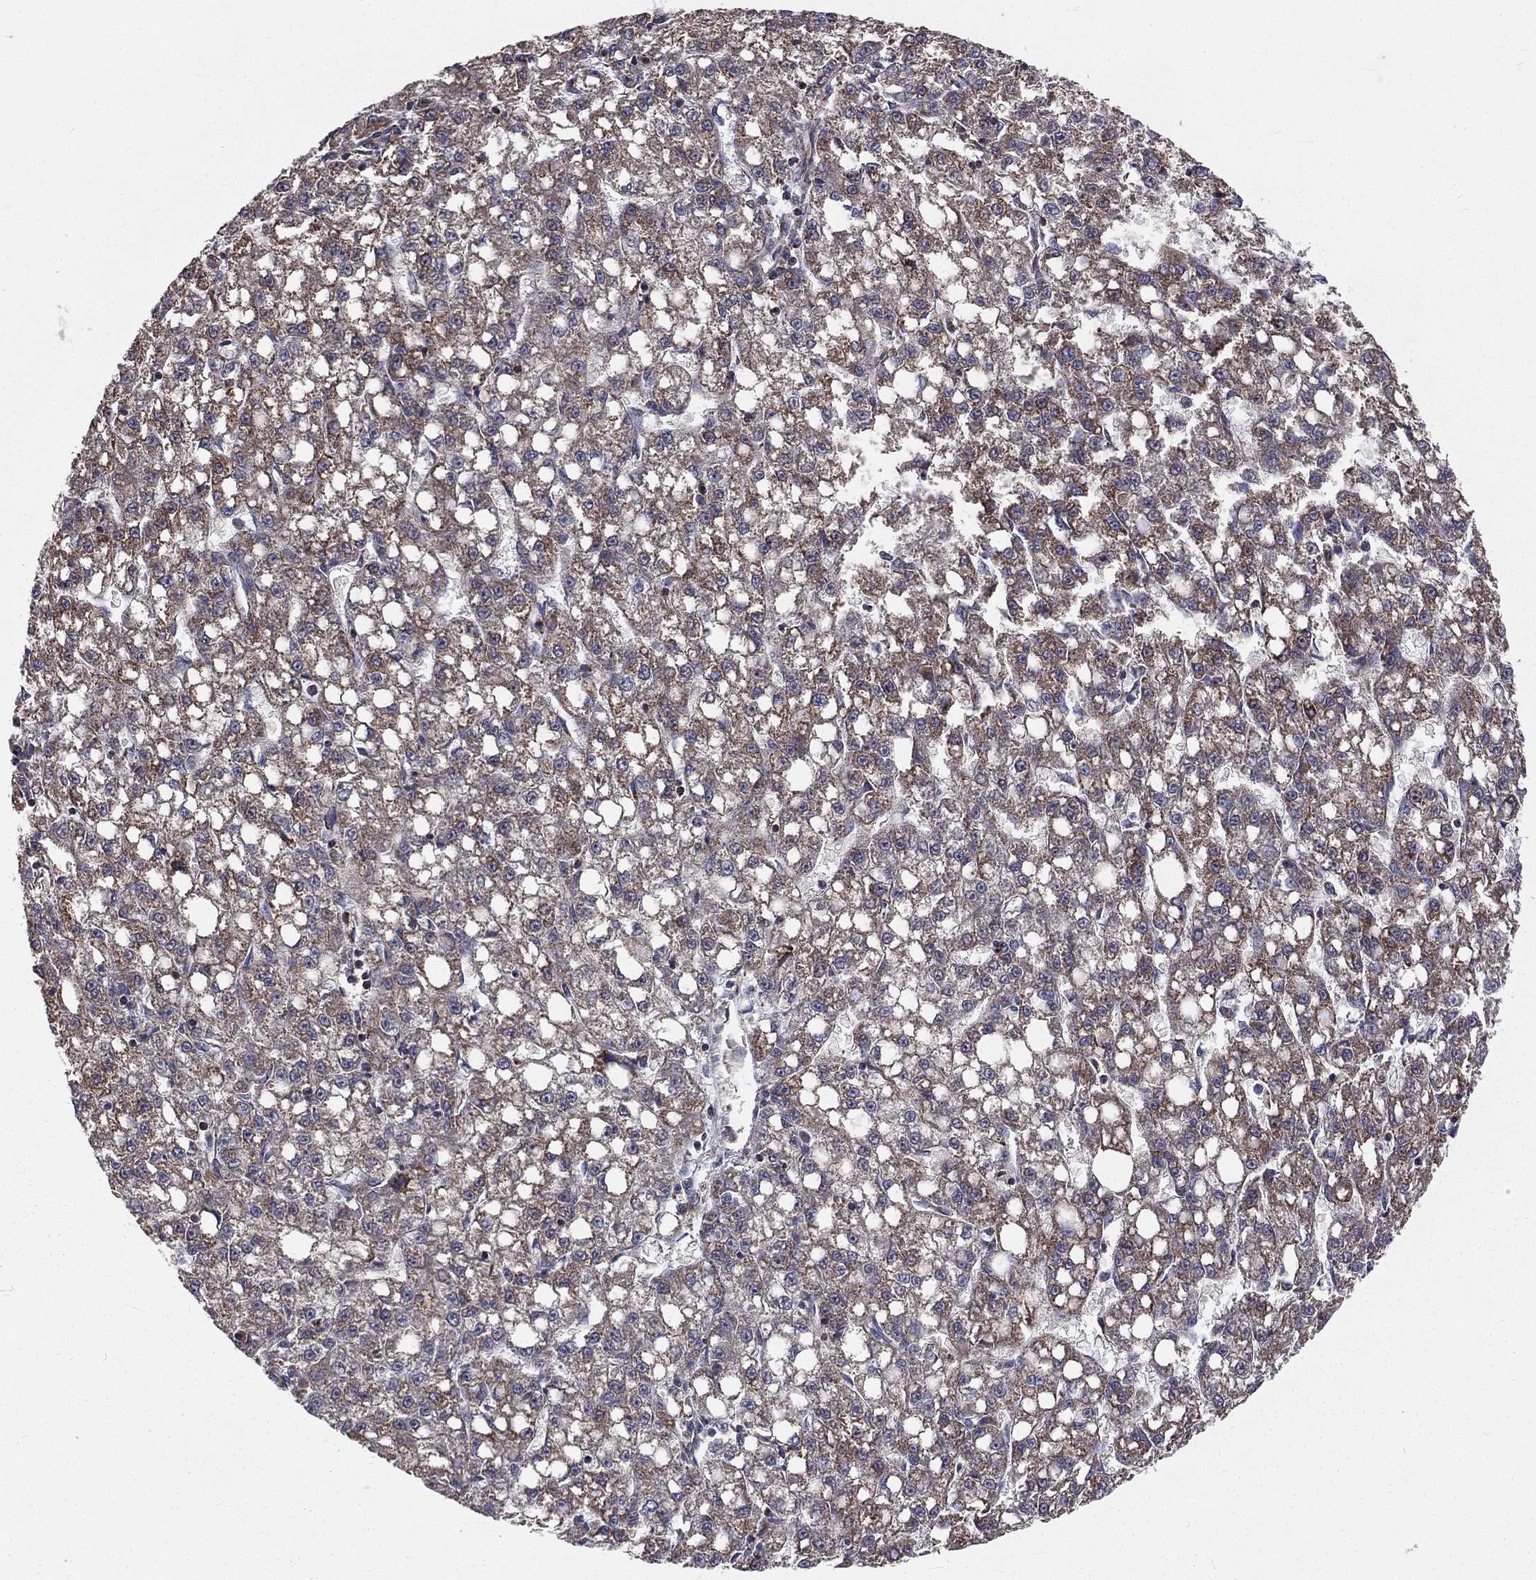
{"staining": {"intensity": "moderate", "quantity": "25%-75%", "location": "cytoplasmic/membranous"}, "tissue": "liver cancer", "cell_type": "Tumor cells", "image_type": "cancer", "snomed": [{"axis": "morphology", "description": "Carcinoma, Hepatocellular, NOS"}, {"axis": "topography", "description": "Liver"}], "caption": "Protein staining displays moderate cytoplasmic/membranous positivity in about 25%-75% of tumor cells in hepatocellular carcinoma (liver). Immunohistochemistry stains the protein of interest in brown and the nuclei are stained blue.", "gene": "GPD1", "patient": {"sex": "female", "age": 65}}